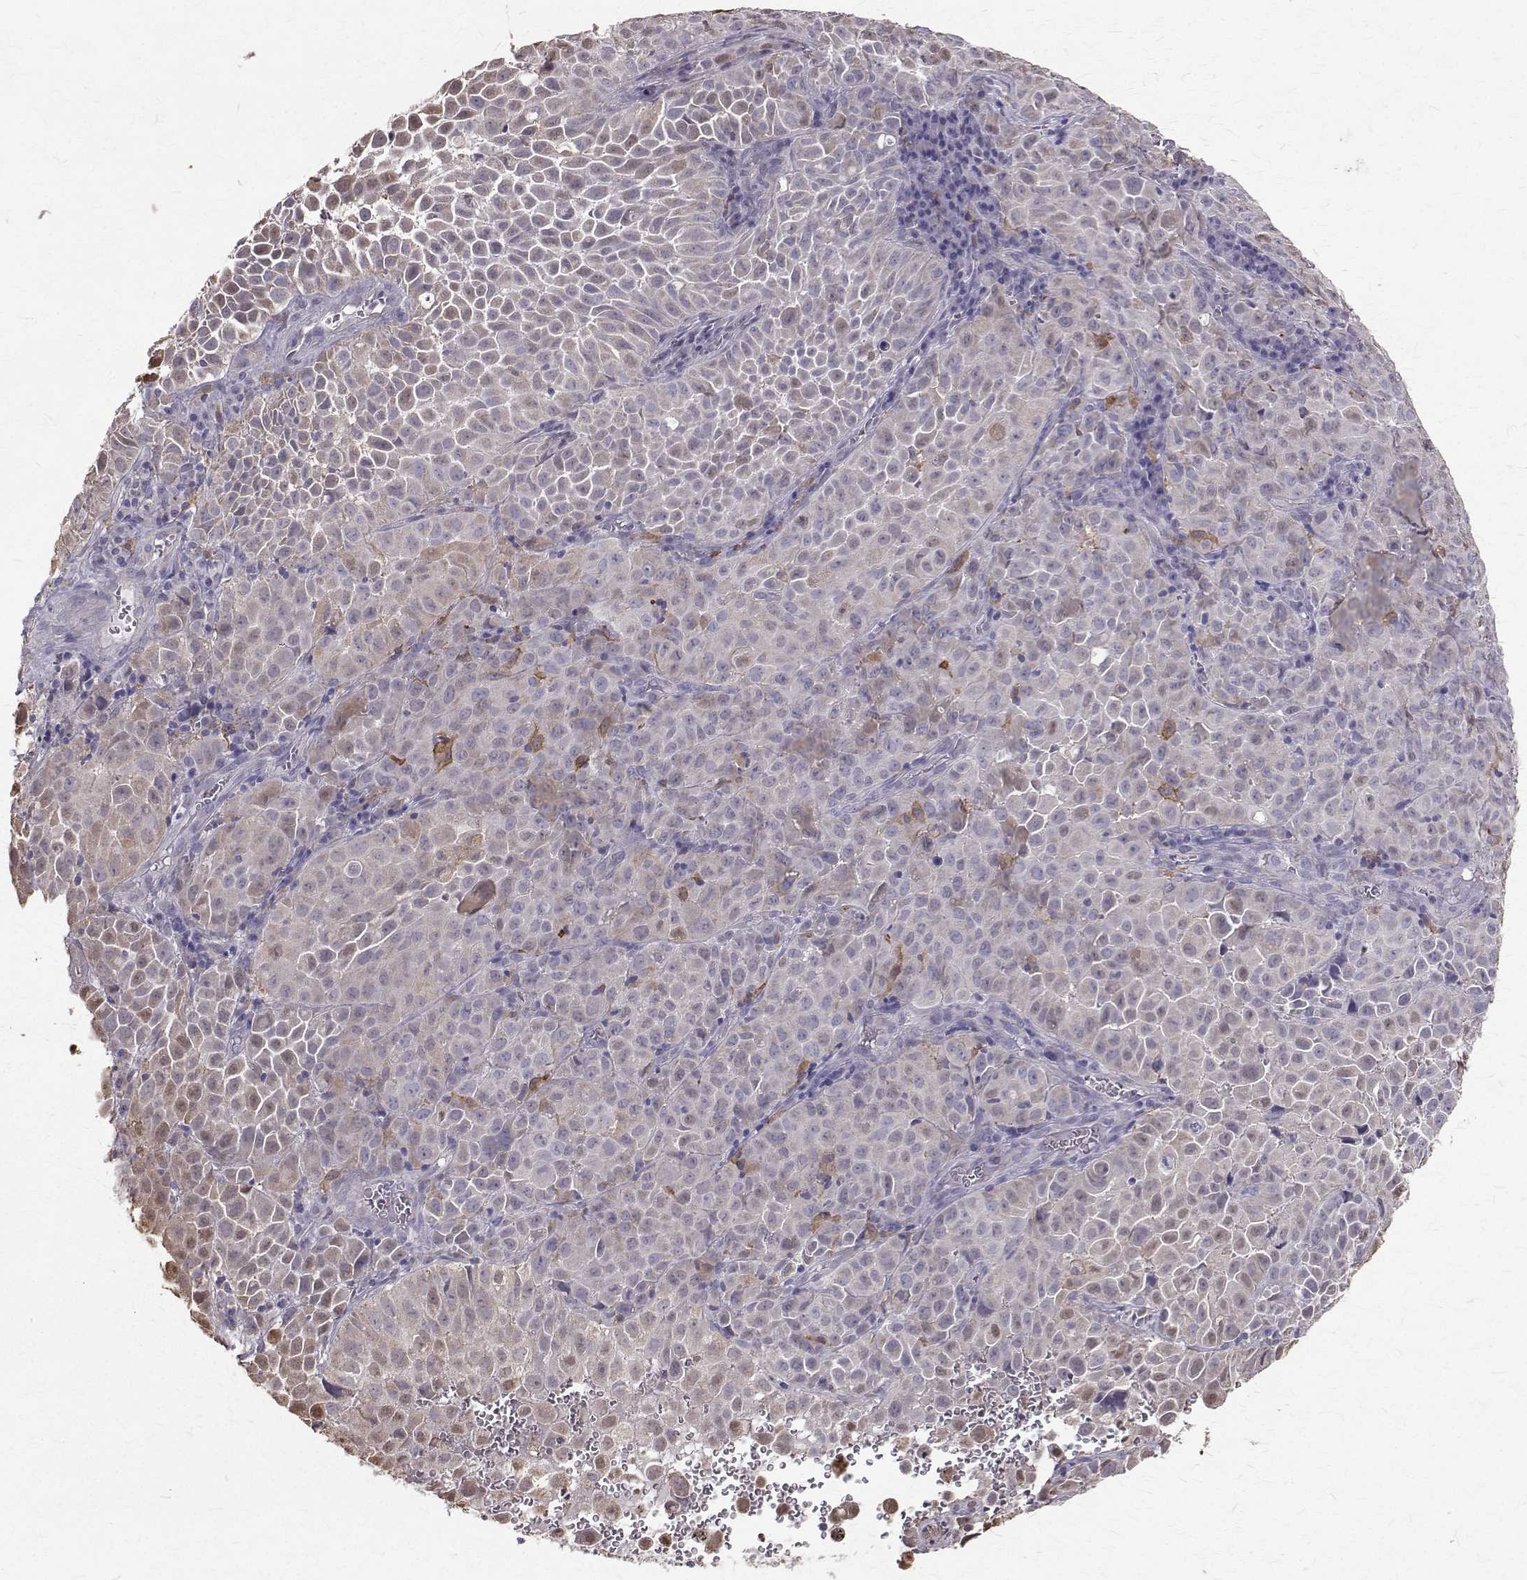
{"staining": {"intensity": "moderate", "quantity": "<25%", "location": "nuclear"}, "tissue": "cervical cancer", "cell_type": "Tumor cells", "image_type": "cancer", "snomed": [{"axis": "morphology", "description": "Squamous cell carcinoma, NOS"}, {"axis": "topography", "description": "Cervix"}], "caption": "Protein expression analysis of squamous cell carcinoma (cervical) displays moderate nuclear expression in about <25% of tumor cells.", "gene": "CCDC89", "patient": {"sex": "female", "age": 55}}